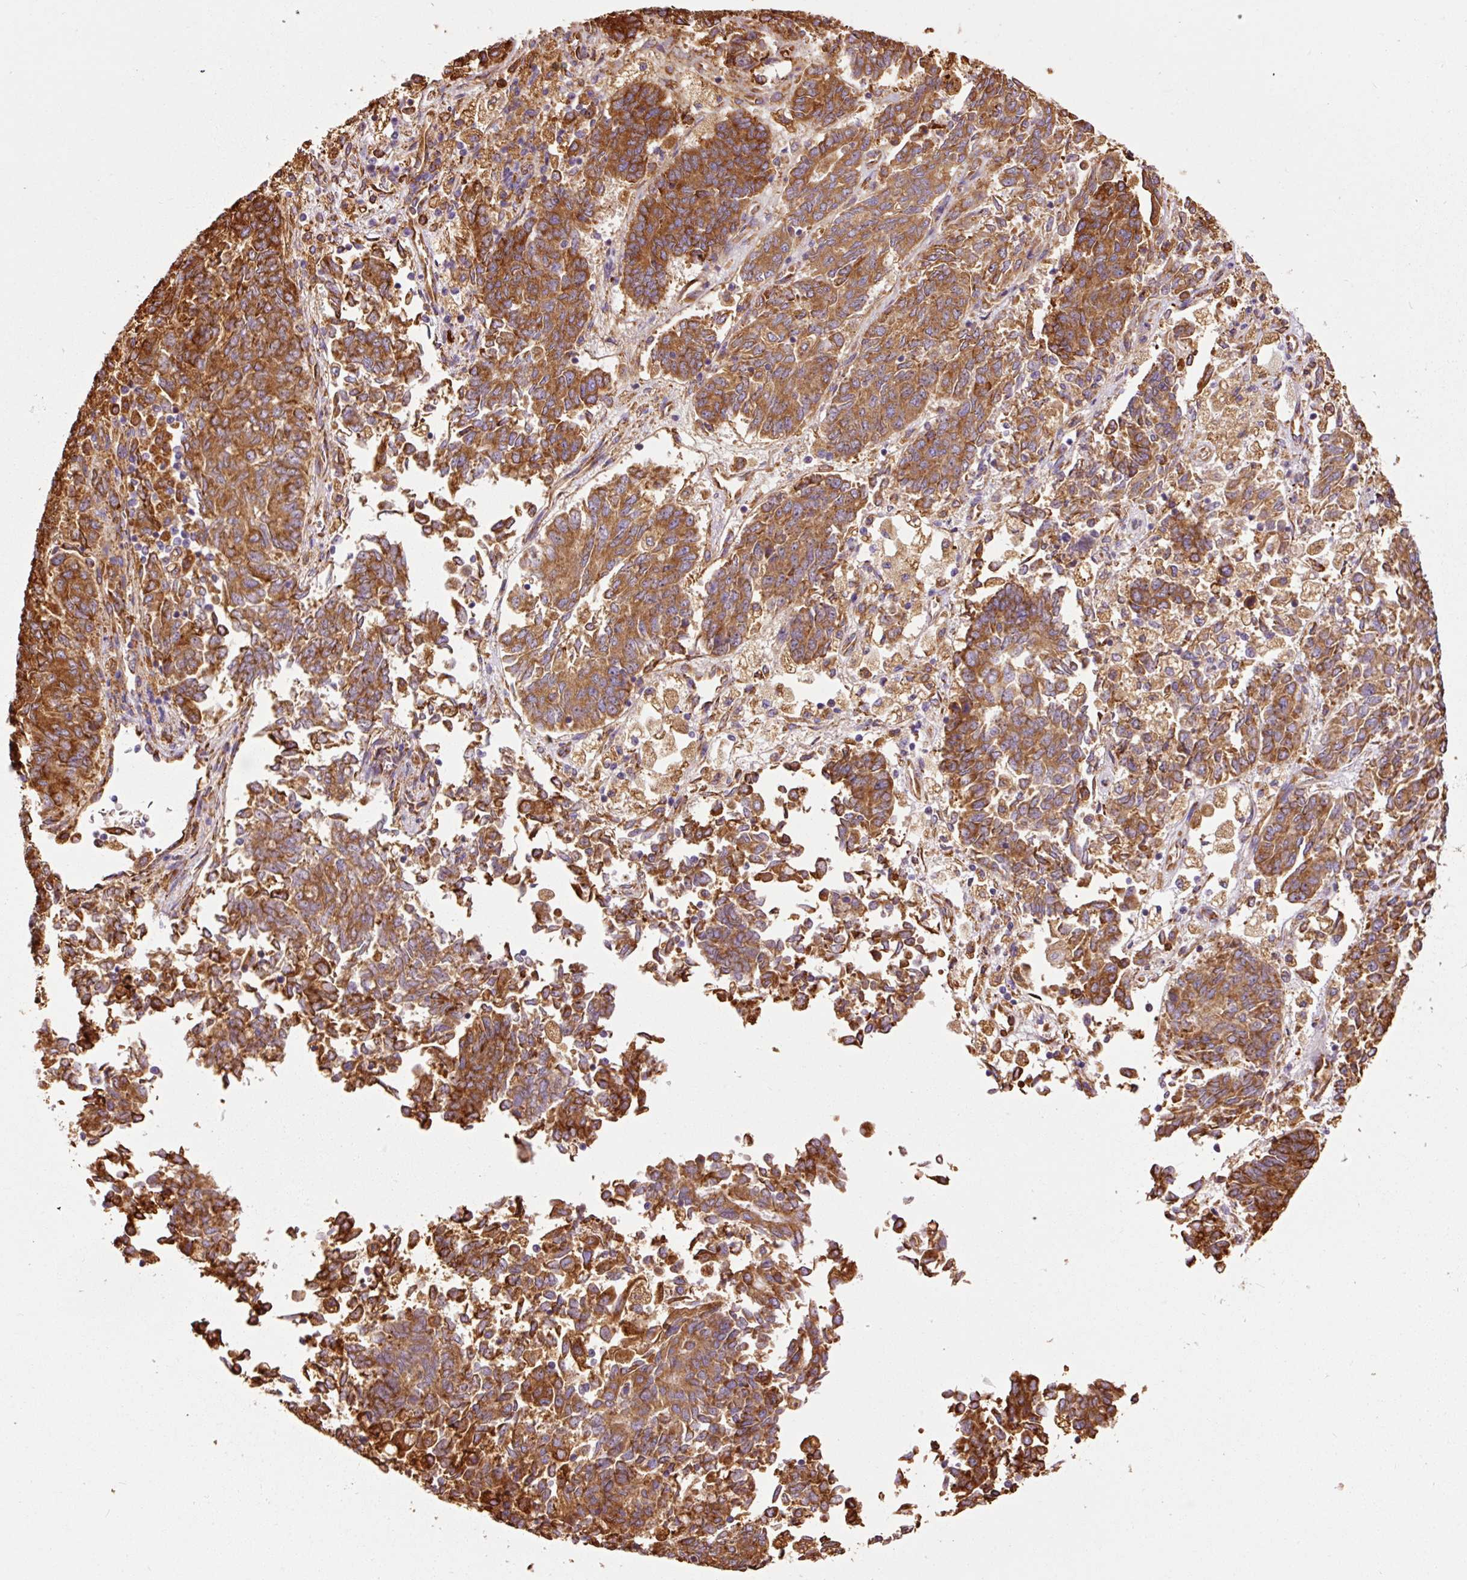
{"staining": {"intensity": "strong", "quantity": ">75%", "location": "cytoplasmic/membranous"}, "tissue": "endometrial cancer", "cell_type": "Tumor cells", "image_type": "cancer", "snomed": [{"axis": "morphology", "description": "Adenocarcinoma, NOS"}, {"axis": "topography", "description": "Endometrium"}], "caption": "Brown immunohistochemical staining in endometrial cancer (adenocarcinoma) demonstrates strong cytoplasmic/membranous positivity in about >75% of tumor cells.", "gene": "KLC1", "patient": {"sex": "female", "age": 80}}